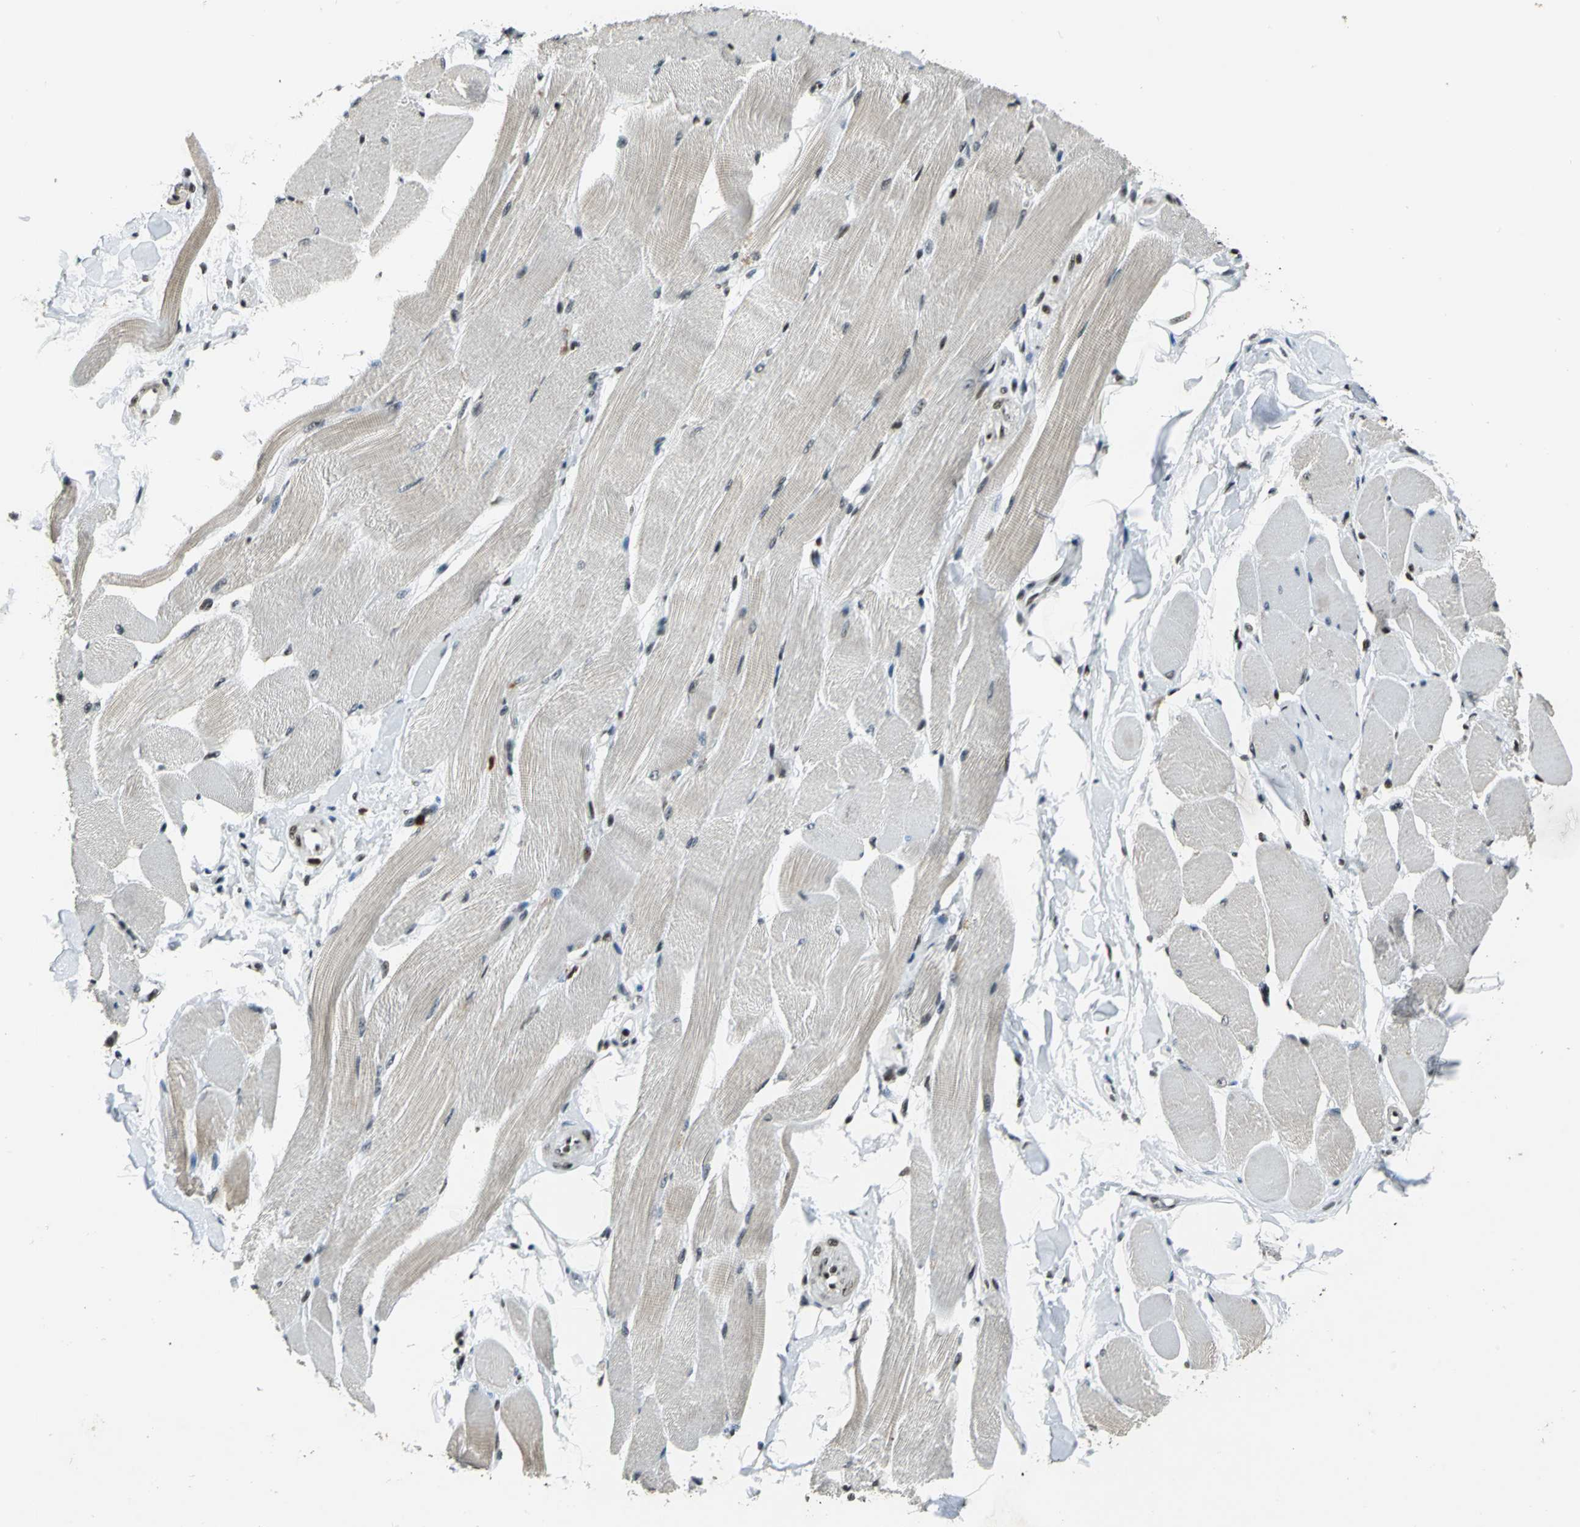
{"staining": {"intensity": "weak", "quantity": "25%-75%", "location": "cytoplasmic/membranous,nuclear"}, "tissue": "skeletal muscle", "cell_type": "Myocytes", "image_type": "normal", "snomed": [{"axis": "morphology", "description": "Normal tissue, NOS"}, {"axis": "topography", "description": "Skeletal muscle"}, {"axis": "topography", "description": "Peripheral nerve tissue"}], "caption": "A low amount of weak cytoplasmic/membranous,nuclear staining is identified in about 25%-75% of myocytes in unremarkable skeletal muscle.", "gene": "UBTF", "patient": {"sex": "female", "age": 84}}